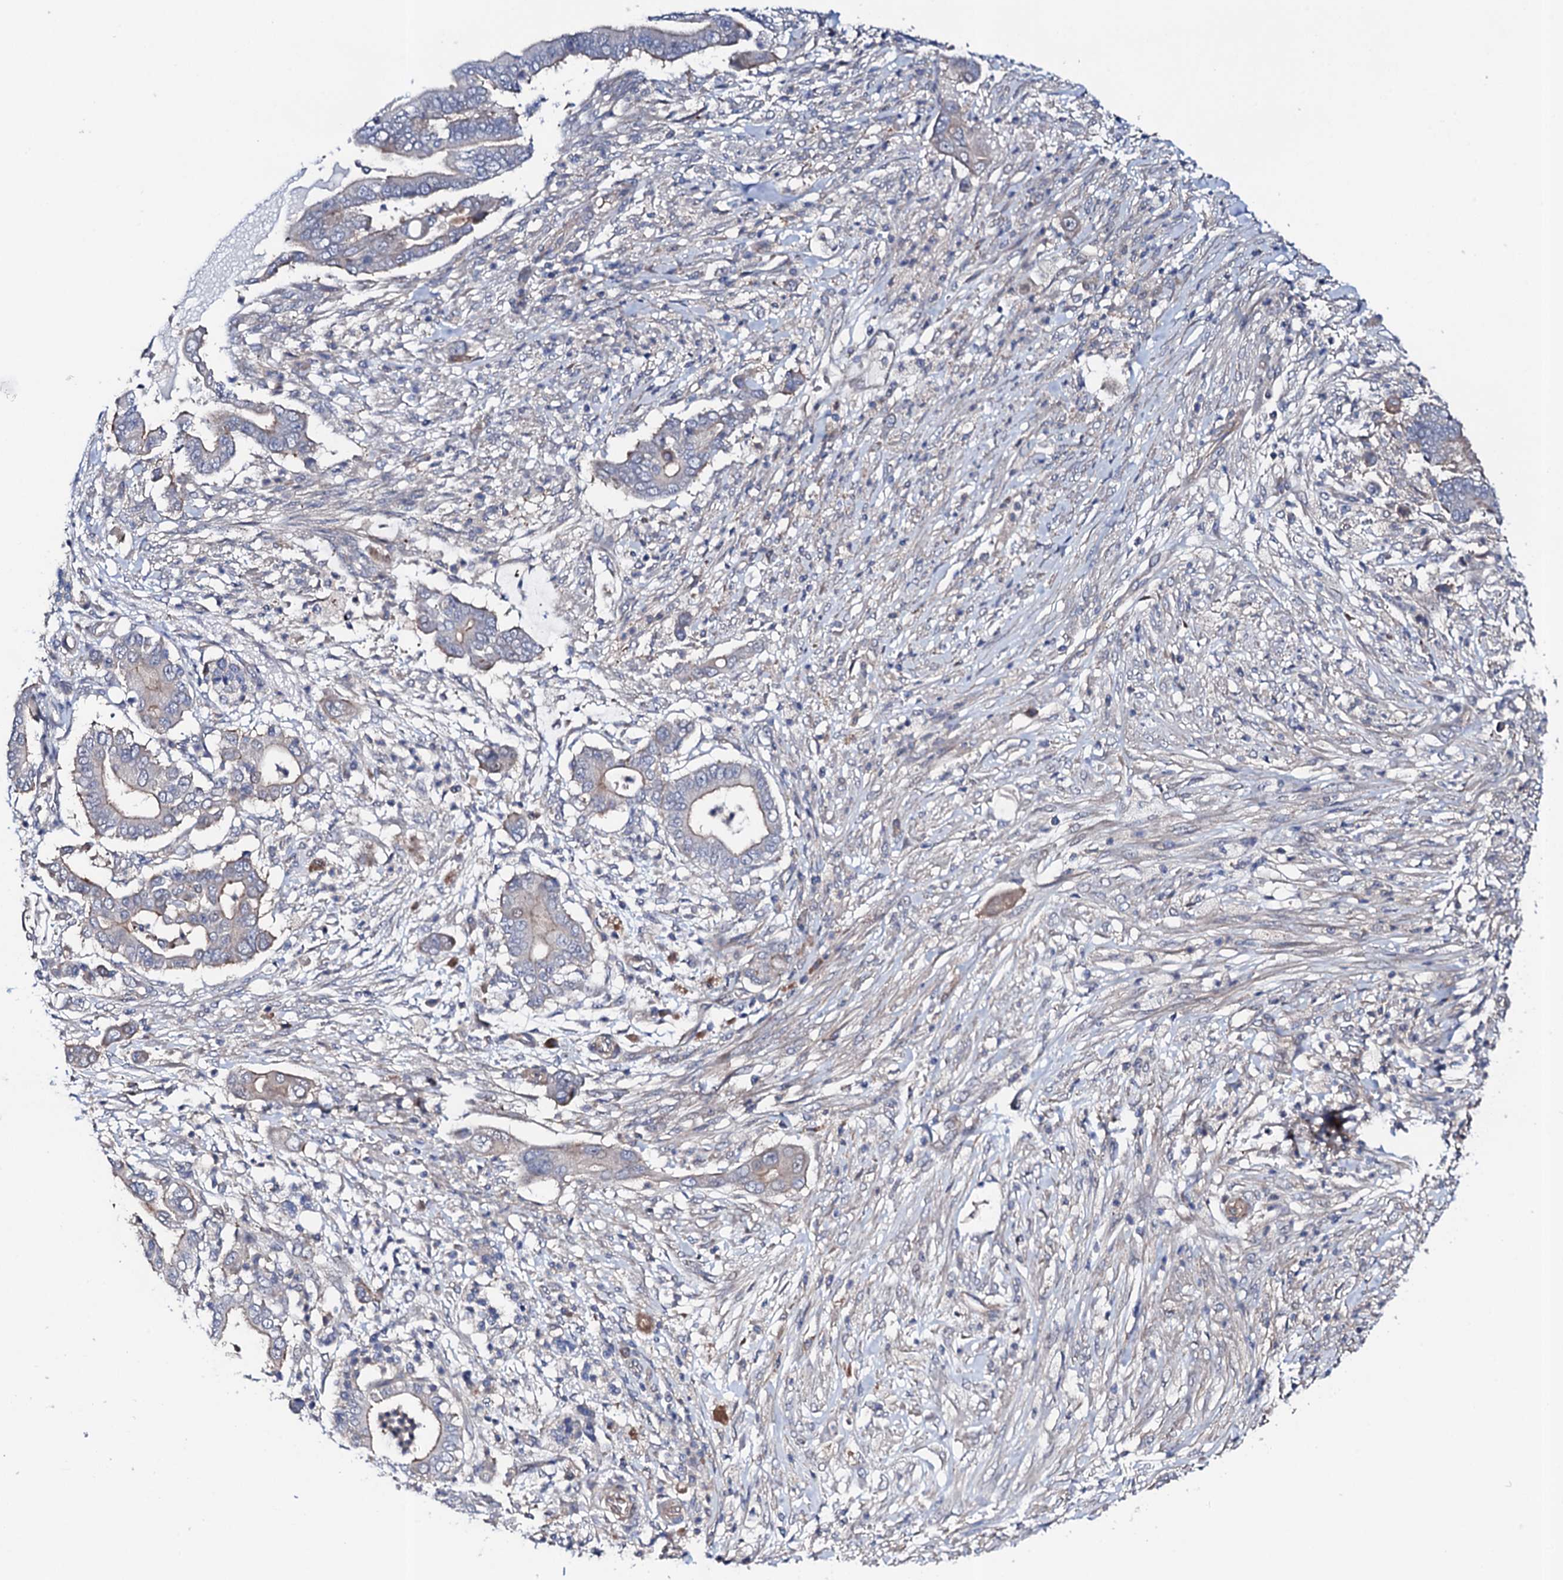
{"staining": {"intensity": "weak", "quantity": "<25%", "location": "cytoplasmic/membranous"}, "tissue": "pancreatic cancer", "cell_type": "Tumor cells", "image_type": "cancer", "snomed": [{"axis": "morphology", "description": "Adenocarcinoma, NOS"}, {"axis": "topography", "description": "Pancreas"}], "caption": "Tumor cells show no significant expression in pancreatic adenocarcinoma.", "gene": "CIAO2A", "patient": {"sex": "male", "age": 68}}